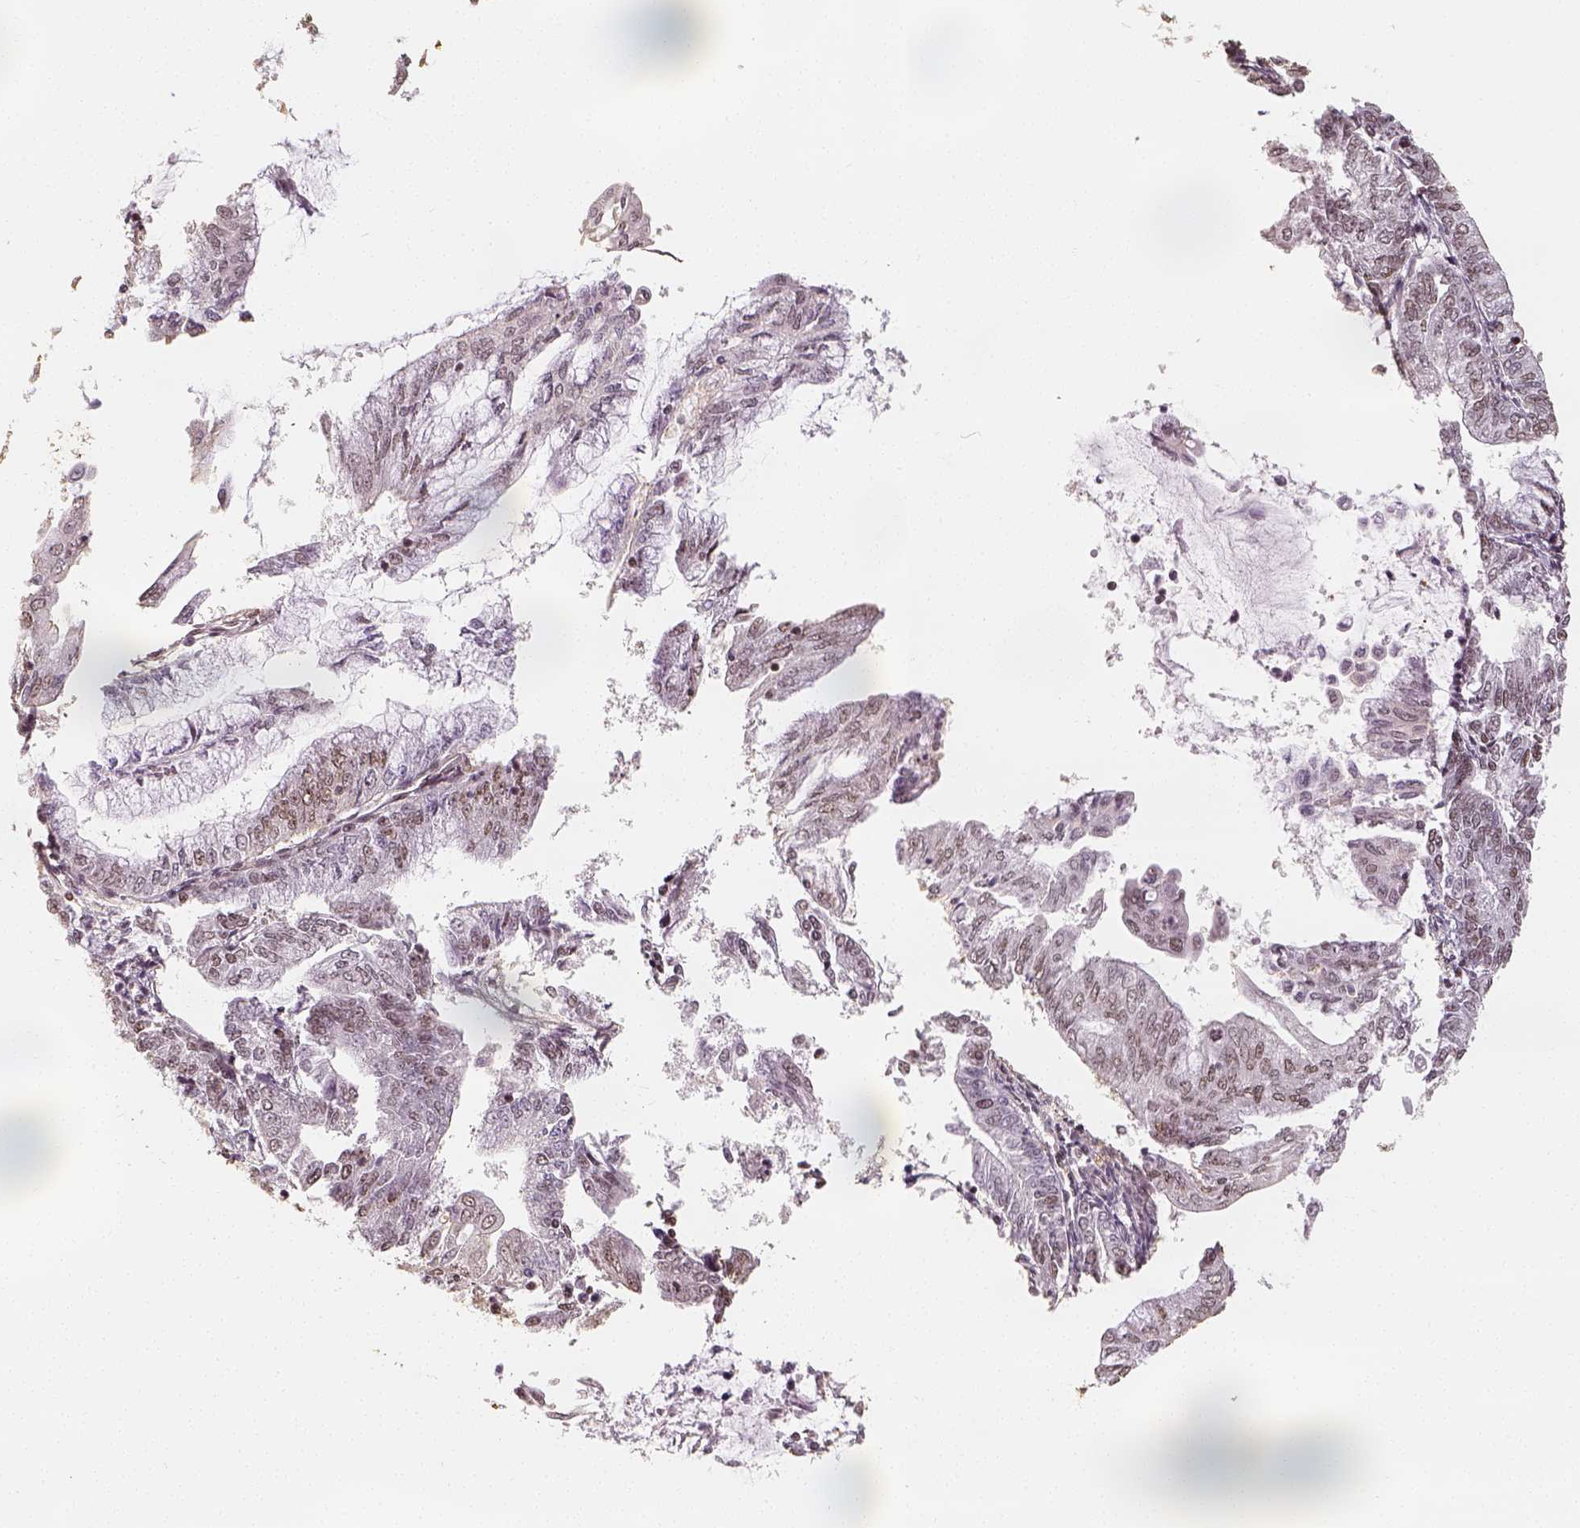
{"staining": {"intensity": "weak", "quantity": "25%-75%", "location": "nuclear"}, "tissue": "endometrial cancer", "cell_type": "Tumor cells", "image_type": "cancer", "snomed": [{"axis": "morphology", "description": "Adenocarcinoma, NOS"}, {"axis": "topography", "description": "Endometrium"}], "caption": "Human endometrial adenocarcinoma stained for a protein (brown) shows weak nuclear positive expression in approximately 25%-75% of tumor cells.", "gene": "HDAC1", "patient": {"sex": "female", "age": 55}}